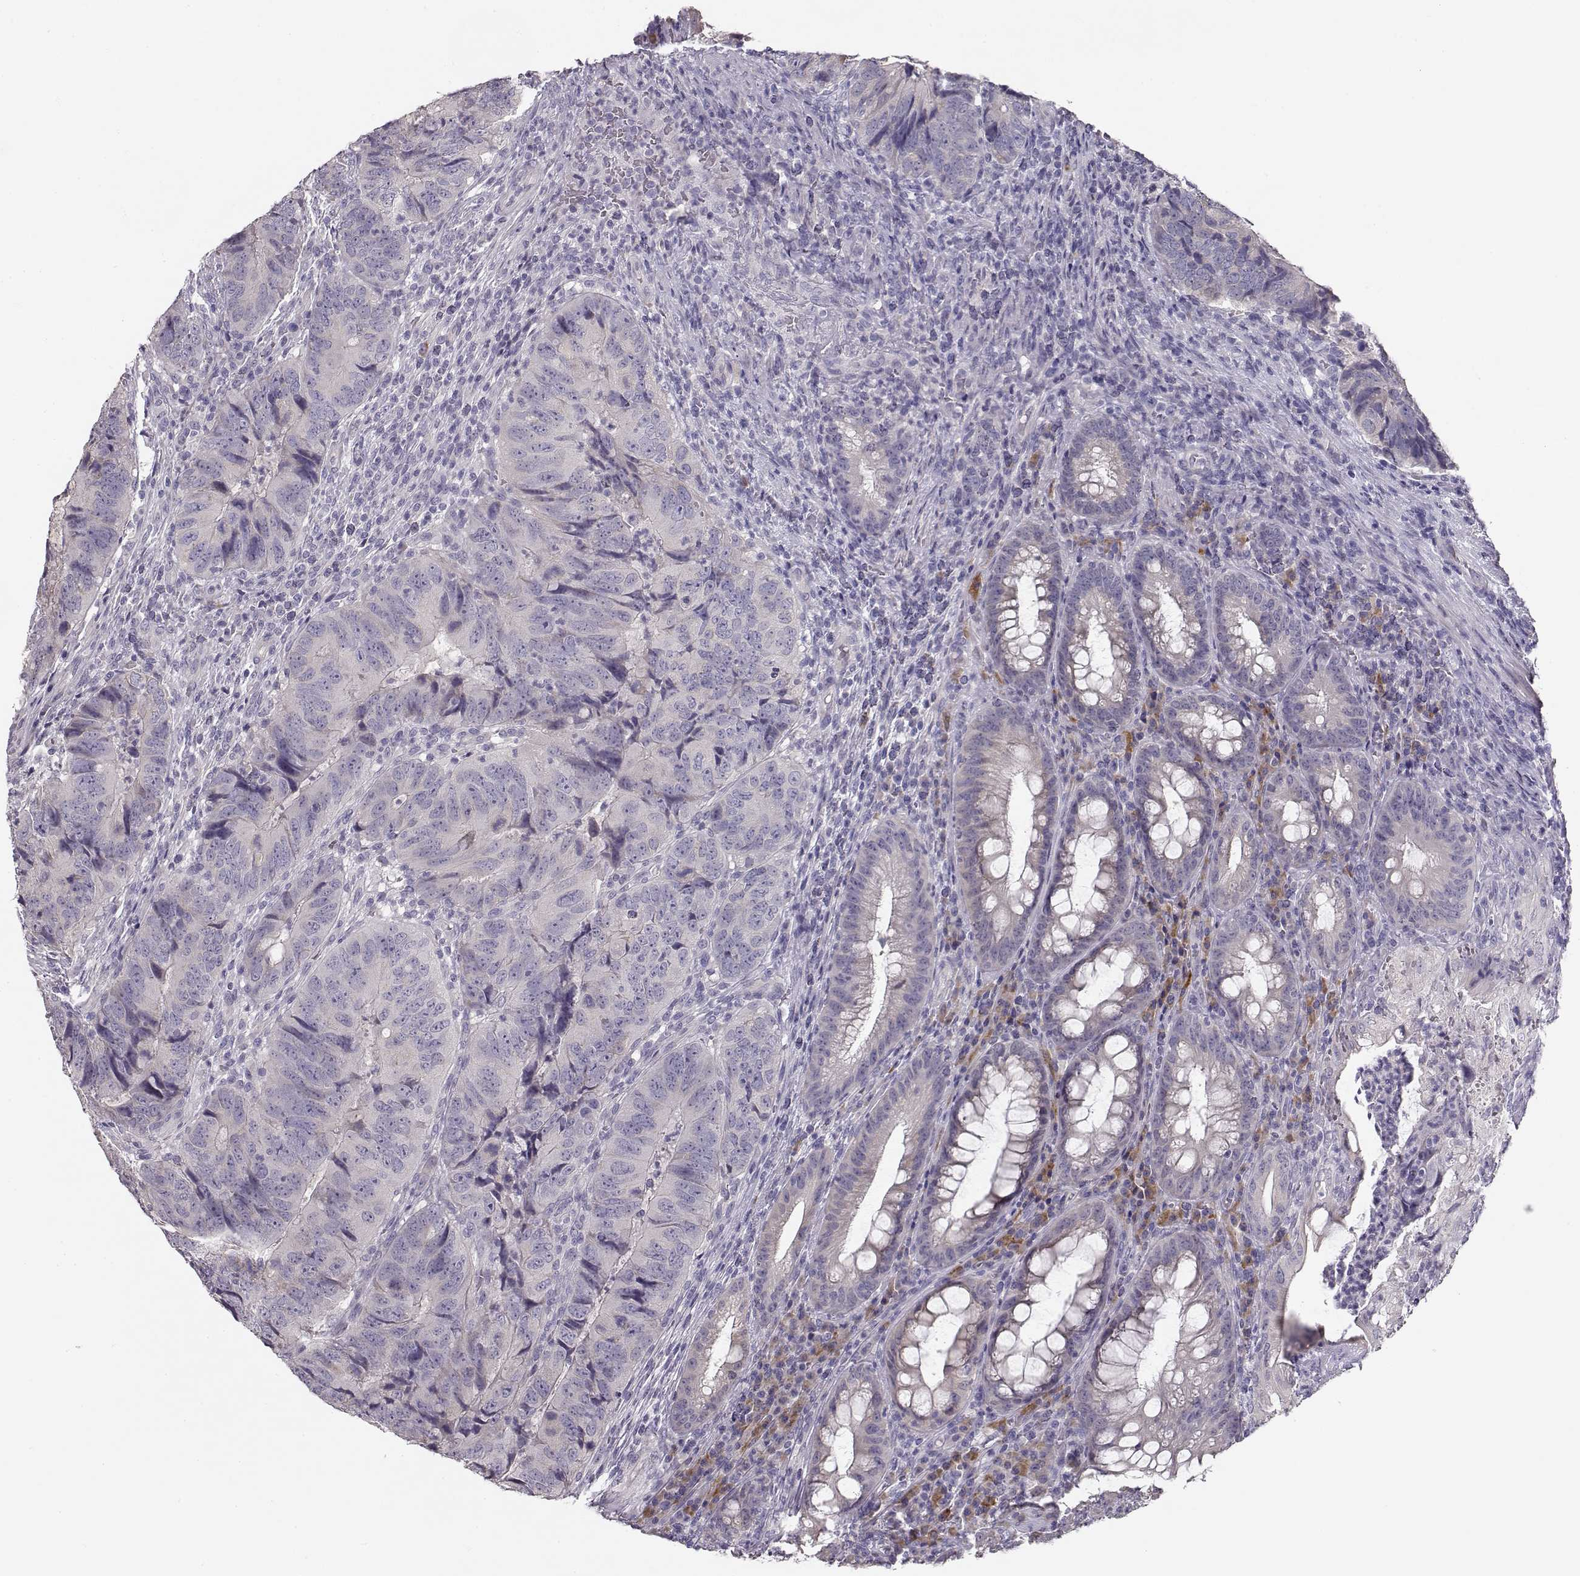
{"staining": {"intensity": "negative", "quantity": "none", "location": "none"}, "tissue": "colorectal cancer", "cell_type": "Tumor cells", "image_type": "cancer", "snomed": [{"axis": "morphology", "description": "Adenocarcinoma, NOS"}, {"axis": "topography", "description": "Colon"}], "caption": "This is an immunohistochemistry (IHC) photomicrograph of human adenocarcinoma (colorectal). There is no positivity in tumor cells.", "gene": "GLIPR1L2", "patient": {"sex": "male", "age": 79}}